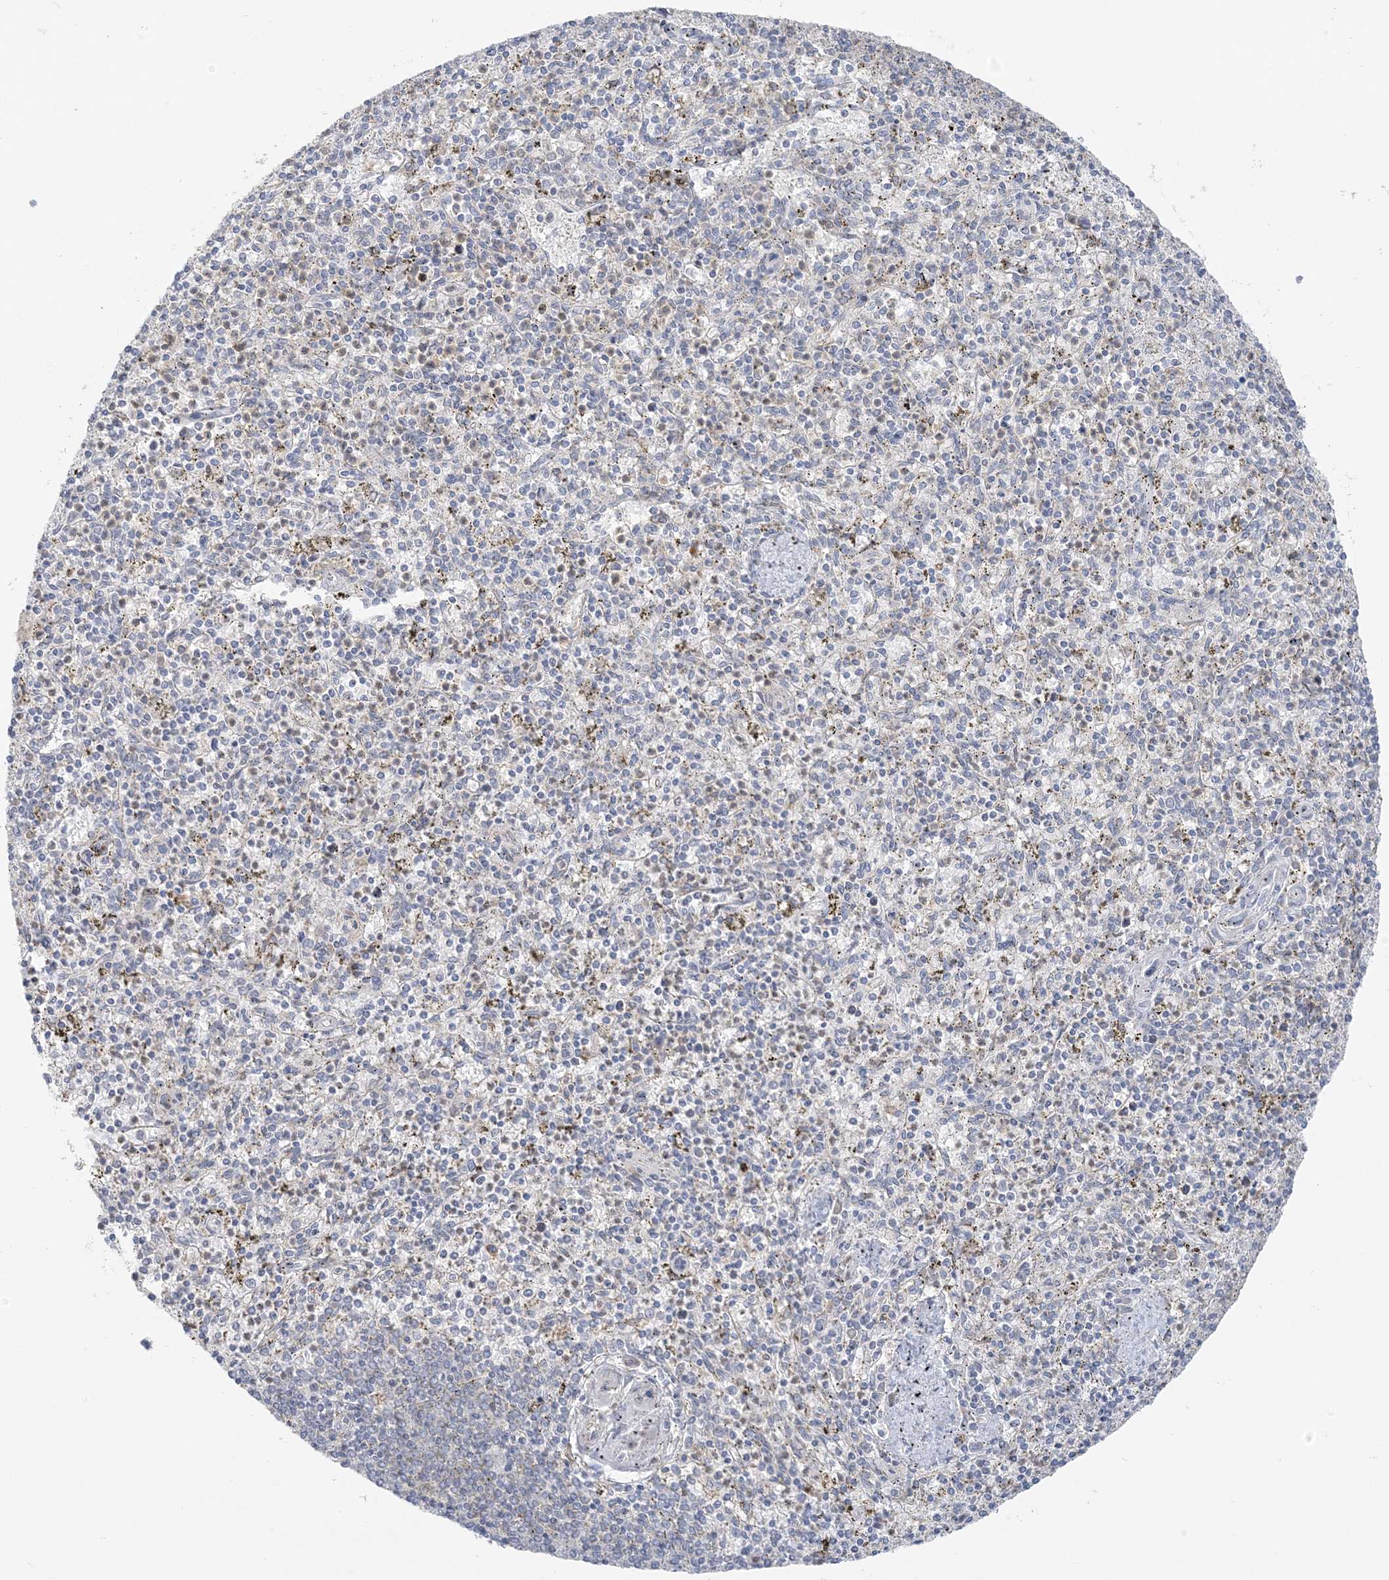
{"staining": {"intensity": "negative", "quantity": "none", "location": "none"}, "tissue": "spleen", "cell_type": "Cells in red pulp", "image_type": "normal", "snomed": [{"axis": "morphology", "description": "Normal tissue, NOS"}, {"axis": "topography", "description": "Spleen"}], "caption": "There is no significant staining in cells in red pulp of spleen. (DAB immunohistochemistry (IHC) visualized using brightfield microscopy, high magnification).", "gene": "EEFSEC", "patient": {"sex": "male", "age": 72}}